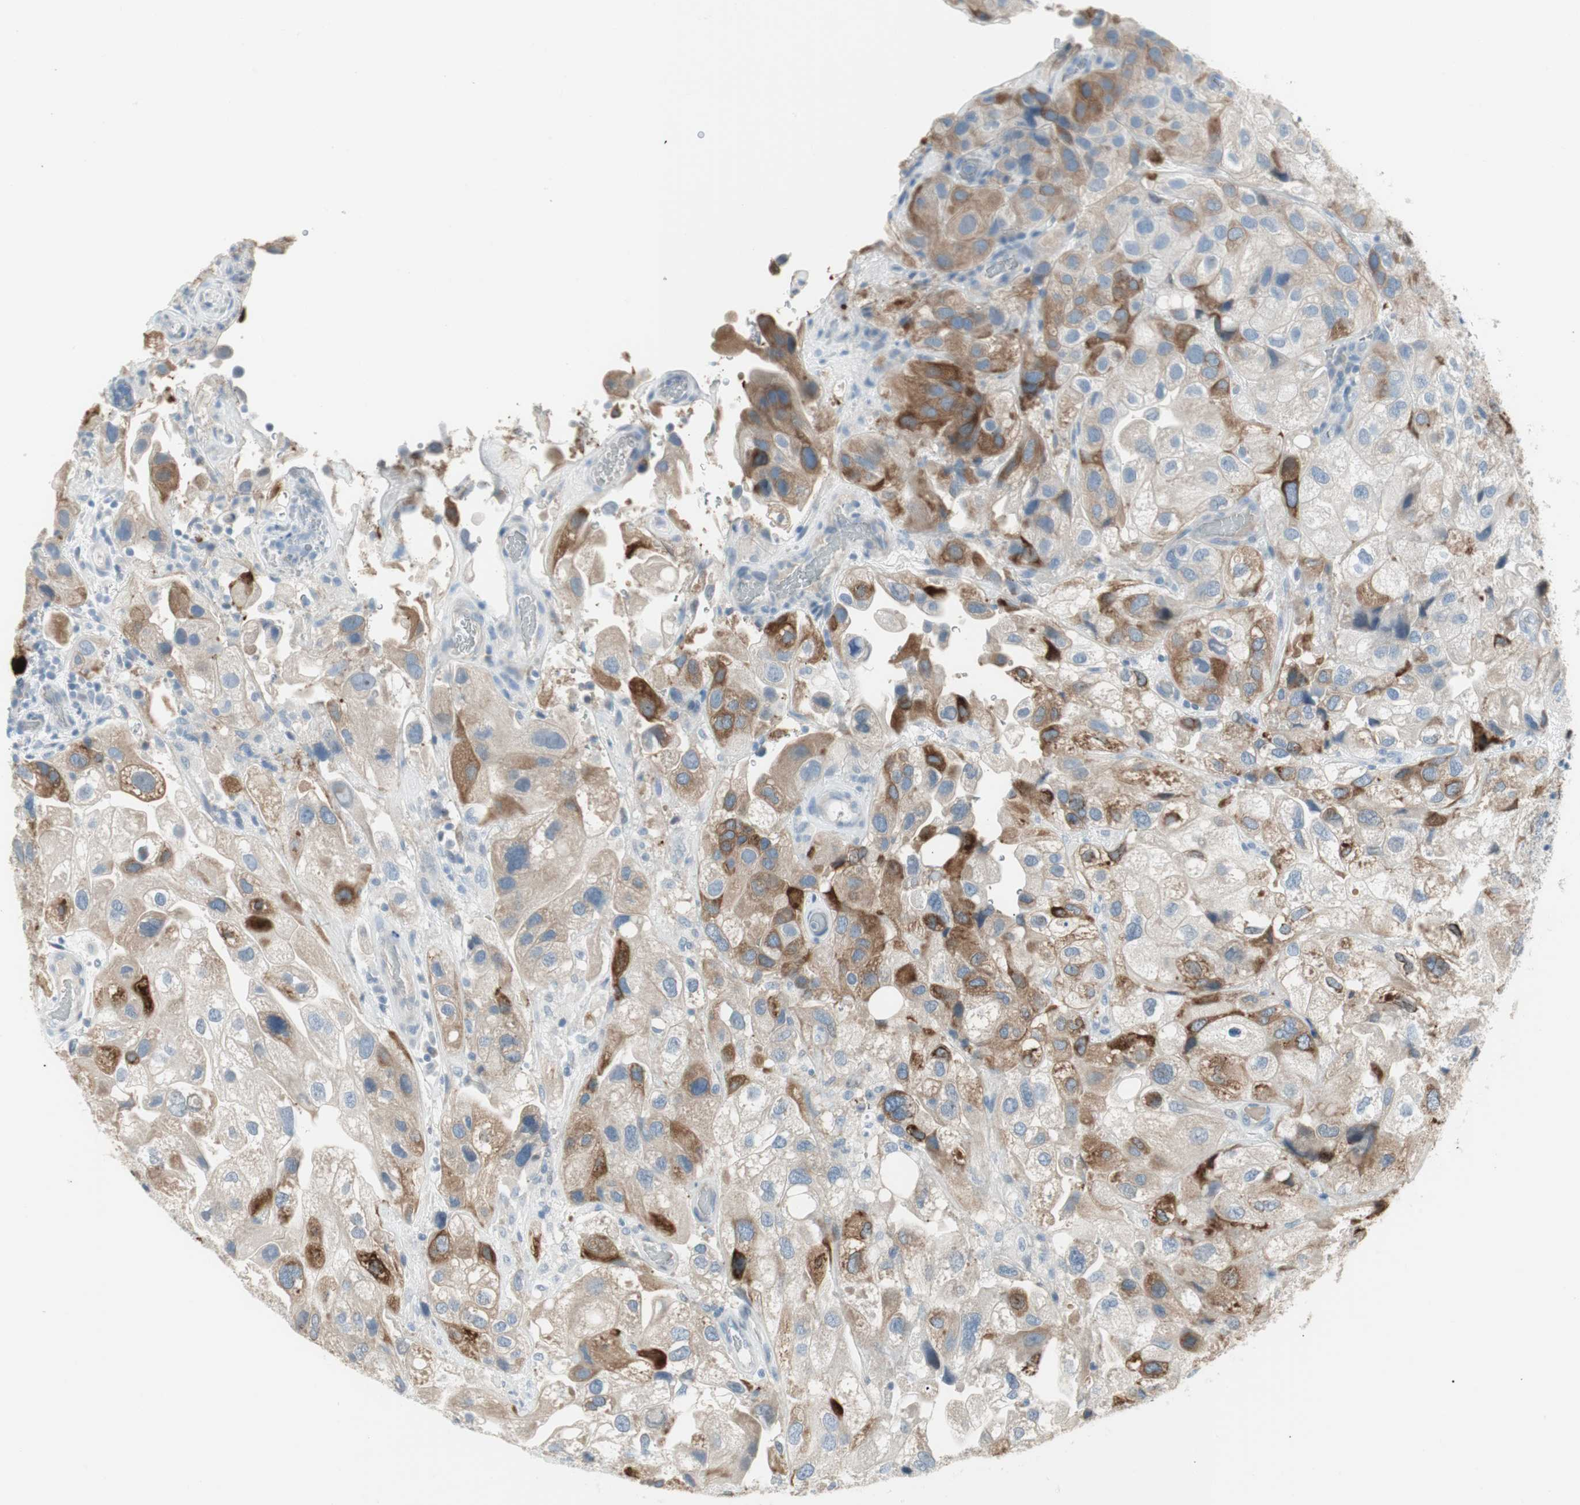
{"staining": {"intensity": "moderate", "quantity": "25%-75%", "location": "cytoplasmic/membranous"}, "tissue": "urothelial cancer", "cell_type": "Tumor cells", "image_type": "cancer", "snomed": [{"axis": "morphology", "description": "Urothelial carcinoma, High grade"}, {"axis": "topography", "description": "Urinary bladder"}], "caption": "An immunohistochemistry photomicrograph of tumor tissue is shown. Protein staining in brown labels moderate cytoplasmic/membranous positivity in urothelial carcinoma (high-grade) within tumor cells.", "gene": "AGR2", "patient": {"sex": "female", "age": 64}}